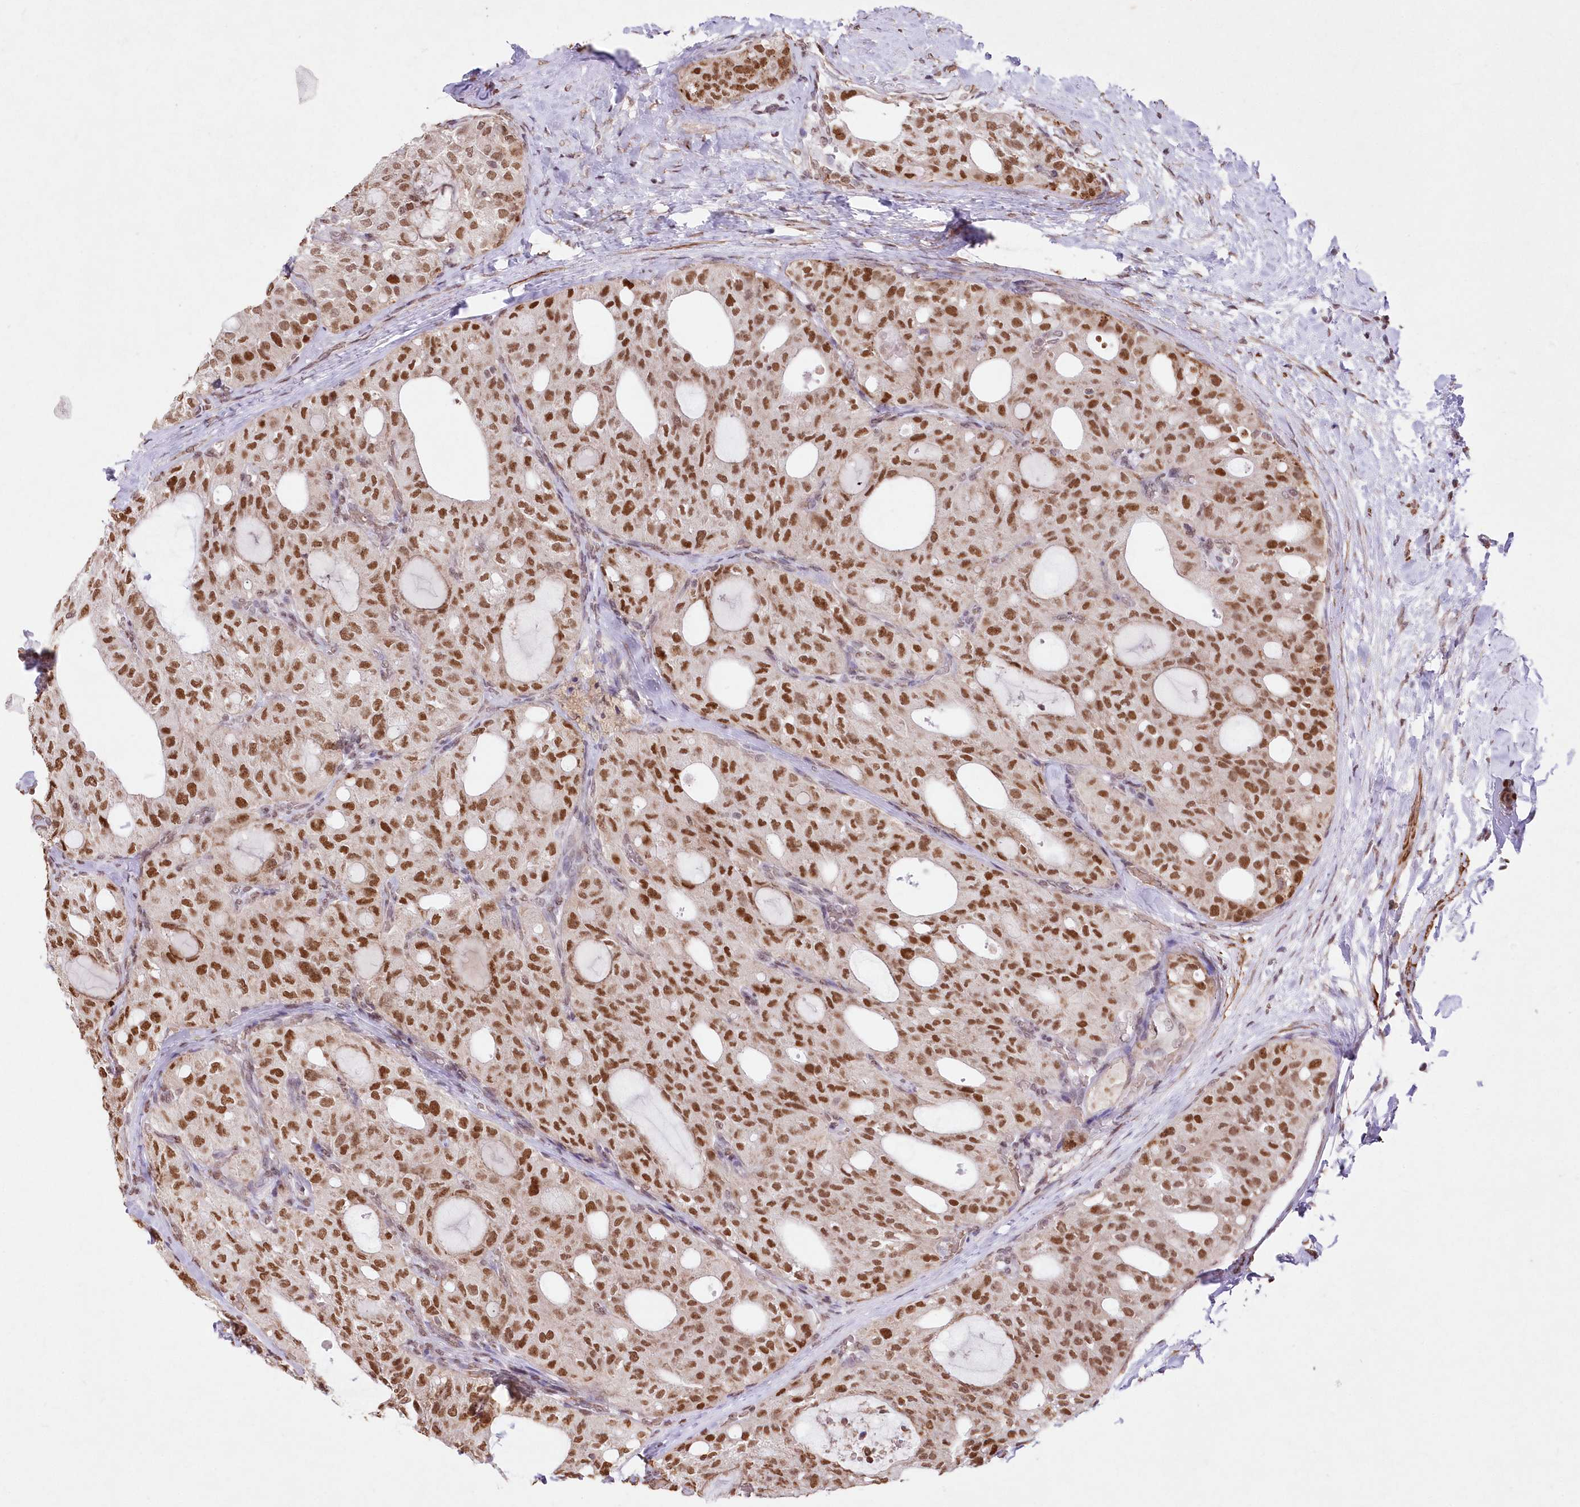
{"staining": {"intensity": "moderate", "quantity": ">75%", "location": "nuclear"}, "tissue": "thyroid cancer", "cell_type": "Tumor cells", "image_type": "cancer", "snomed": [{"axis": "morphology", "description": "Follicular adenoma carcinoma, NOS"}, {"axis": "topography", "description": "Thyroid gland"}], "caption": "Immunohistochemistry (IHC) (DAB (3,3'-diaminobenzidine)) staining of human thyroid cancer shows moderate nuclear protein staining in approximately >75% of tumor cells. Nuclei are stained in blue.", "gene": "RBM27", "patient": {"sex": "male", "age": 75}}